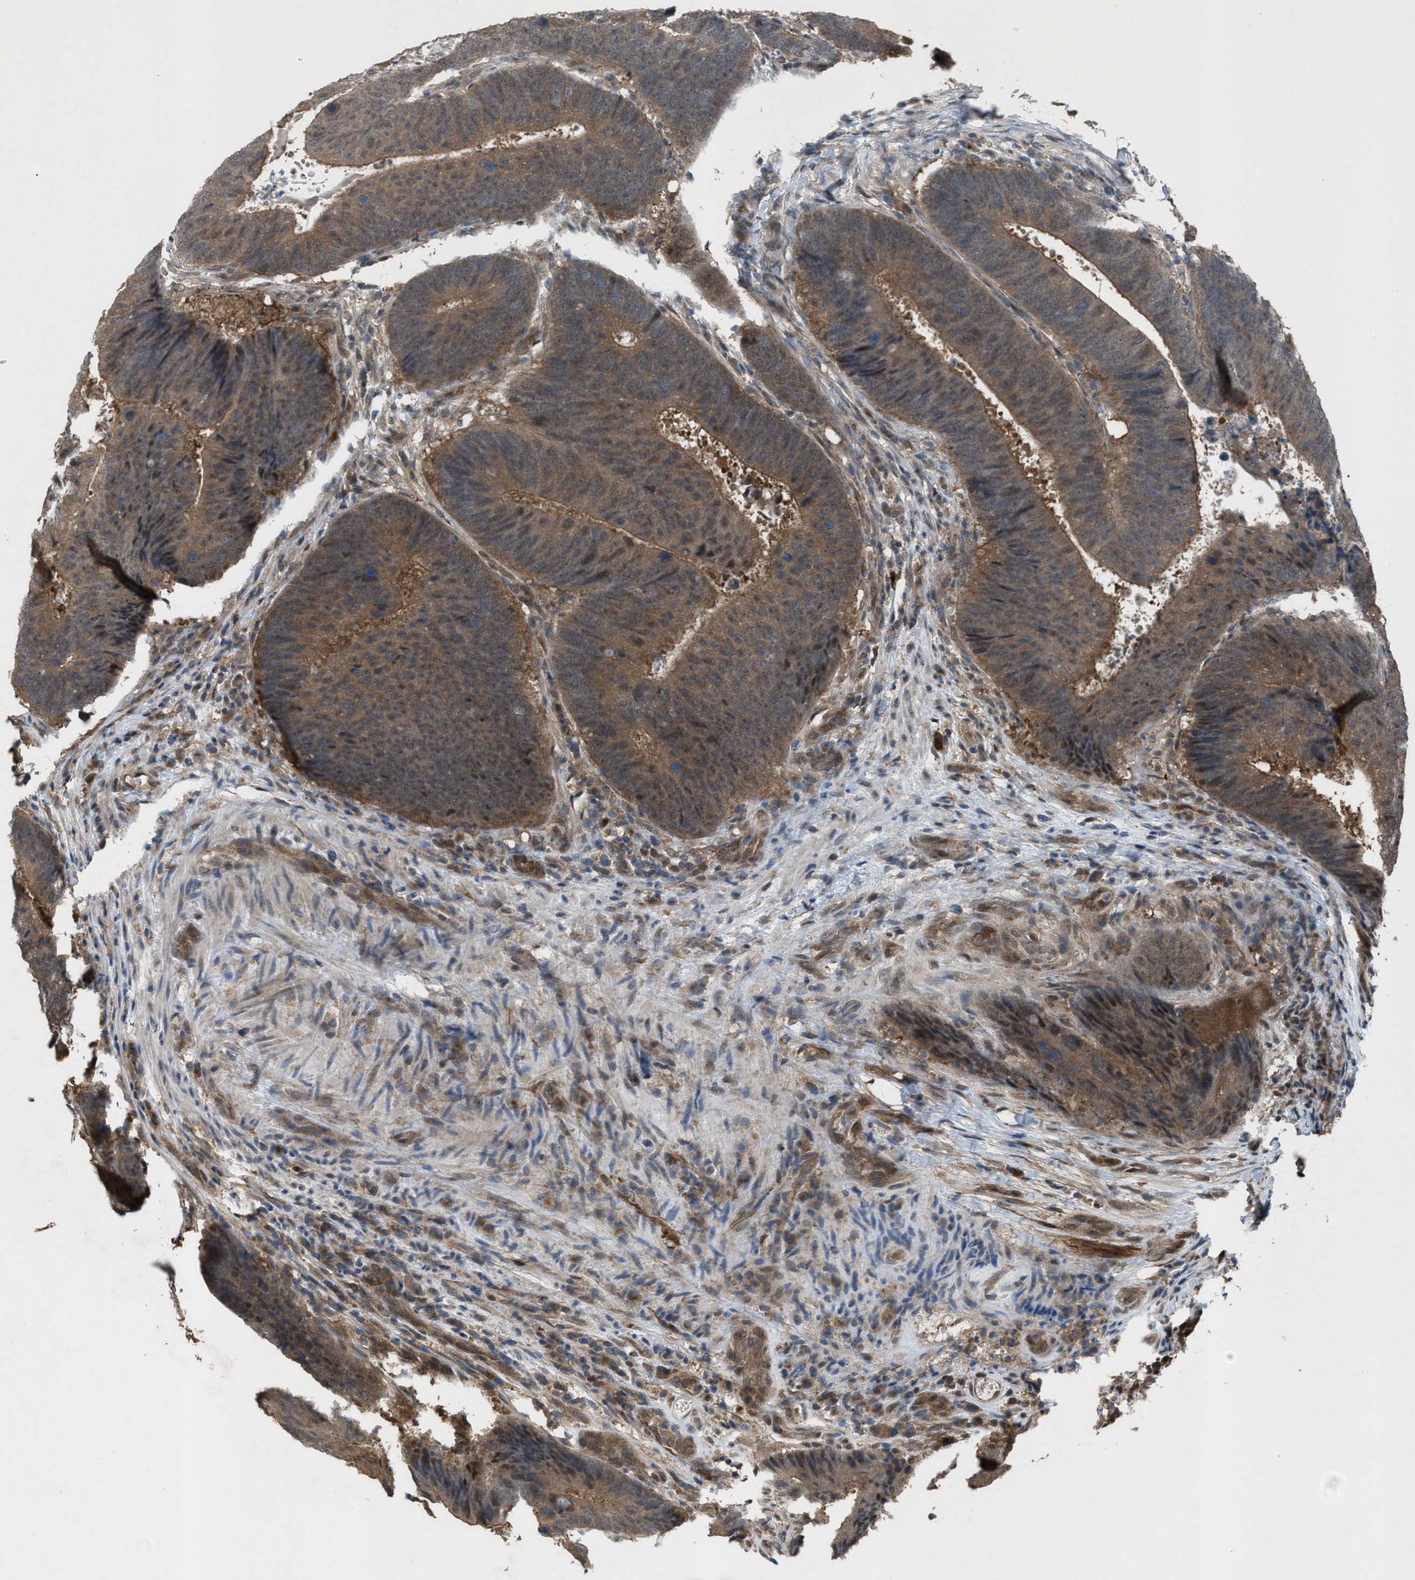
{"staining": {"intensity": "weak", "quantity": ">75%", "location": "cytoplasmic/membranous,nuclear"}, "tissue": "colorectal cancer", "cell_type": "Tumor cells", "image_type": "cancer", "snomed": [{"axis": "morphology", "description": "Adenocarcinoma, NOS"}, {"axis": "topography", "description": "Colon"}], "caption": "IHC photomicrograph of neoplastic tissue: colorectal adenocarcinoma stained using IHC demonstrates low levels of weak protein expression localized specifically in the cytoplasmic/membranous and nuclear of tumor cells, appearing as a cytoplasmic/membranous and nuclear brown color.", "gene": "PLAA", "patient": {"sex": "male", "age": 56}}